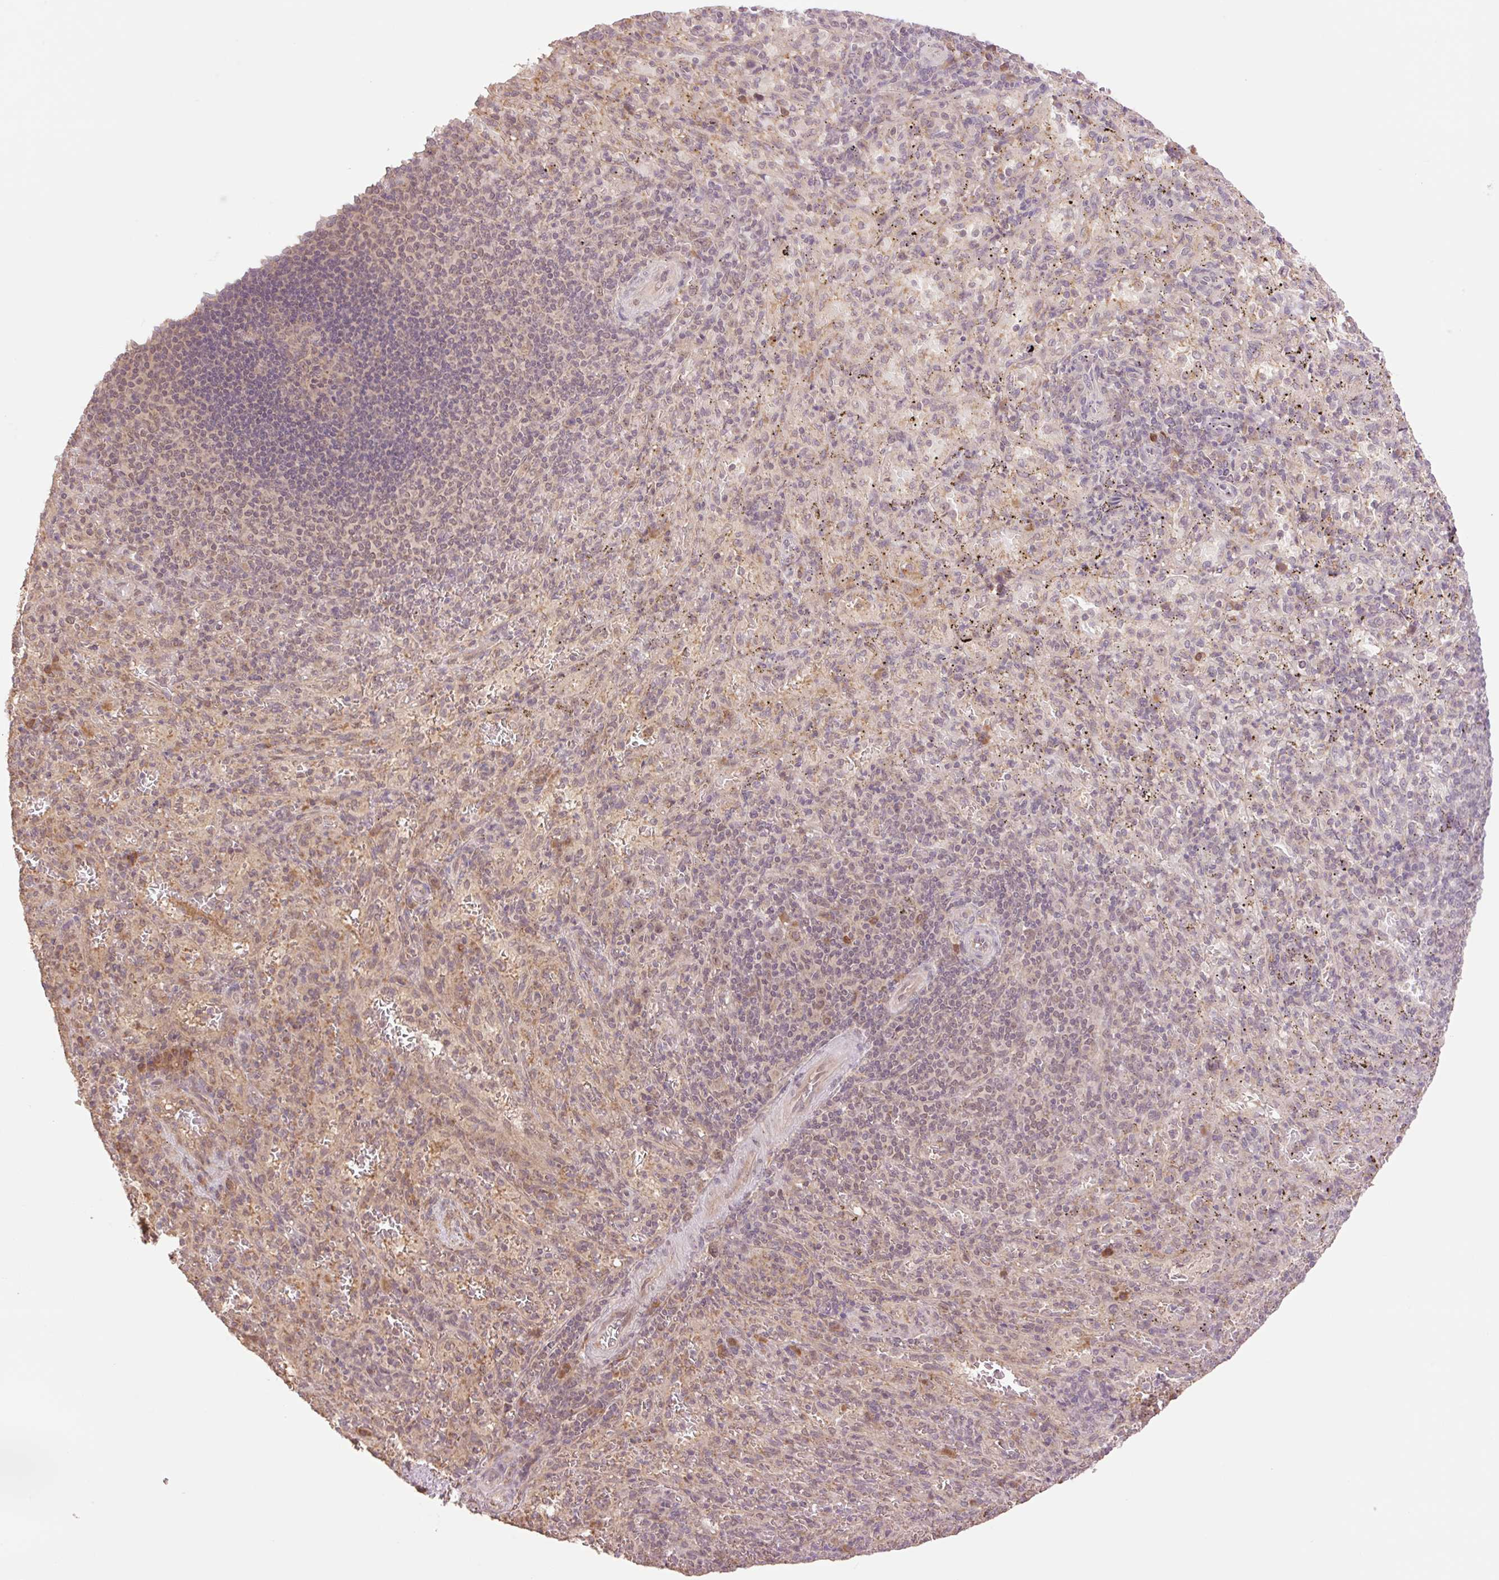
{"staining": {"intensity": "moderate", "quantity": "25%-75%", "location": "cytoplasmic/membranous"}, "tissue": "spleen", "cell_type": "Cells in red pulp", "image_type": "normal", "snomed": [{"axis": "morphology", "description": "Normal tissue, NOS"}, {"axis": "topography", "description": "Spleen"}], "caption": "There is medium levels of moderate cytoplasmic/membranous staining in cells in red pulp of unremarkable spleen, as demonstrated by immunohistochemical staining (brown color).", "gene": "YJU2B", "patient": {"sex": "male", "age": 57}}